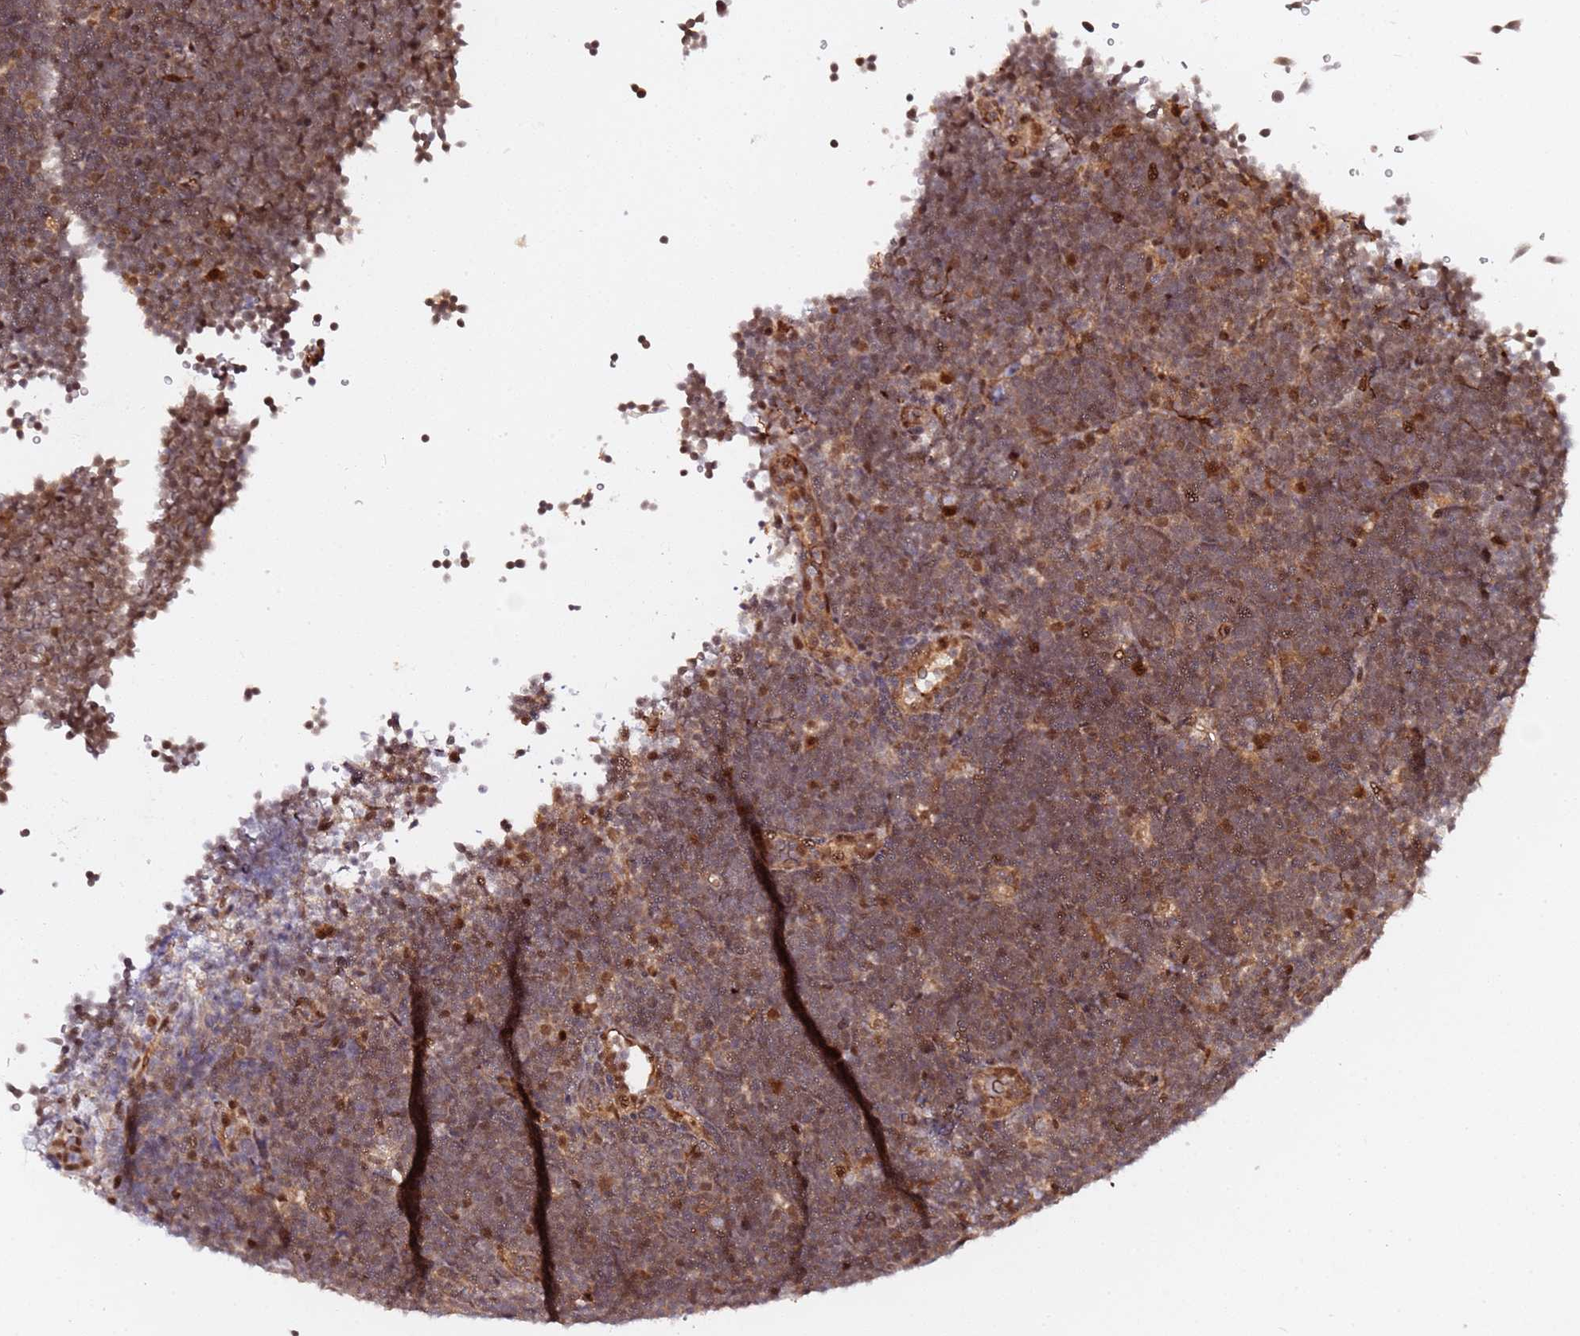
{"staining": {"intensity": "moderate", "quantity": ">75%", "location": "nuclear"}, "tissue": "lymphoma", "cell_type": "Tumor cells", "image_type": "cancer", "snomed": [{"axis": "morphology", "description": "Malignant lymphoma, non-Hodgkin's type, High grade"}, {"axis": "topography", "description": "Lymph node"}], "caption": "Immunohistochemistry photomicrograph of neoplastic tissue: high-grade malignant lymphoma, non-Hodgkin's type stained using immunohistochemistry demonstrates medium levels of moderate protein expression localized specifically in the nuclear of tumor cells, appearing as a nuclear brown color.", "gene": "RGS18", "patient": {"sex": "male", "age": 13}}